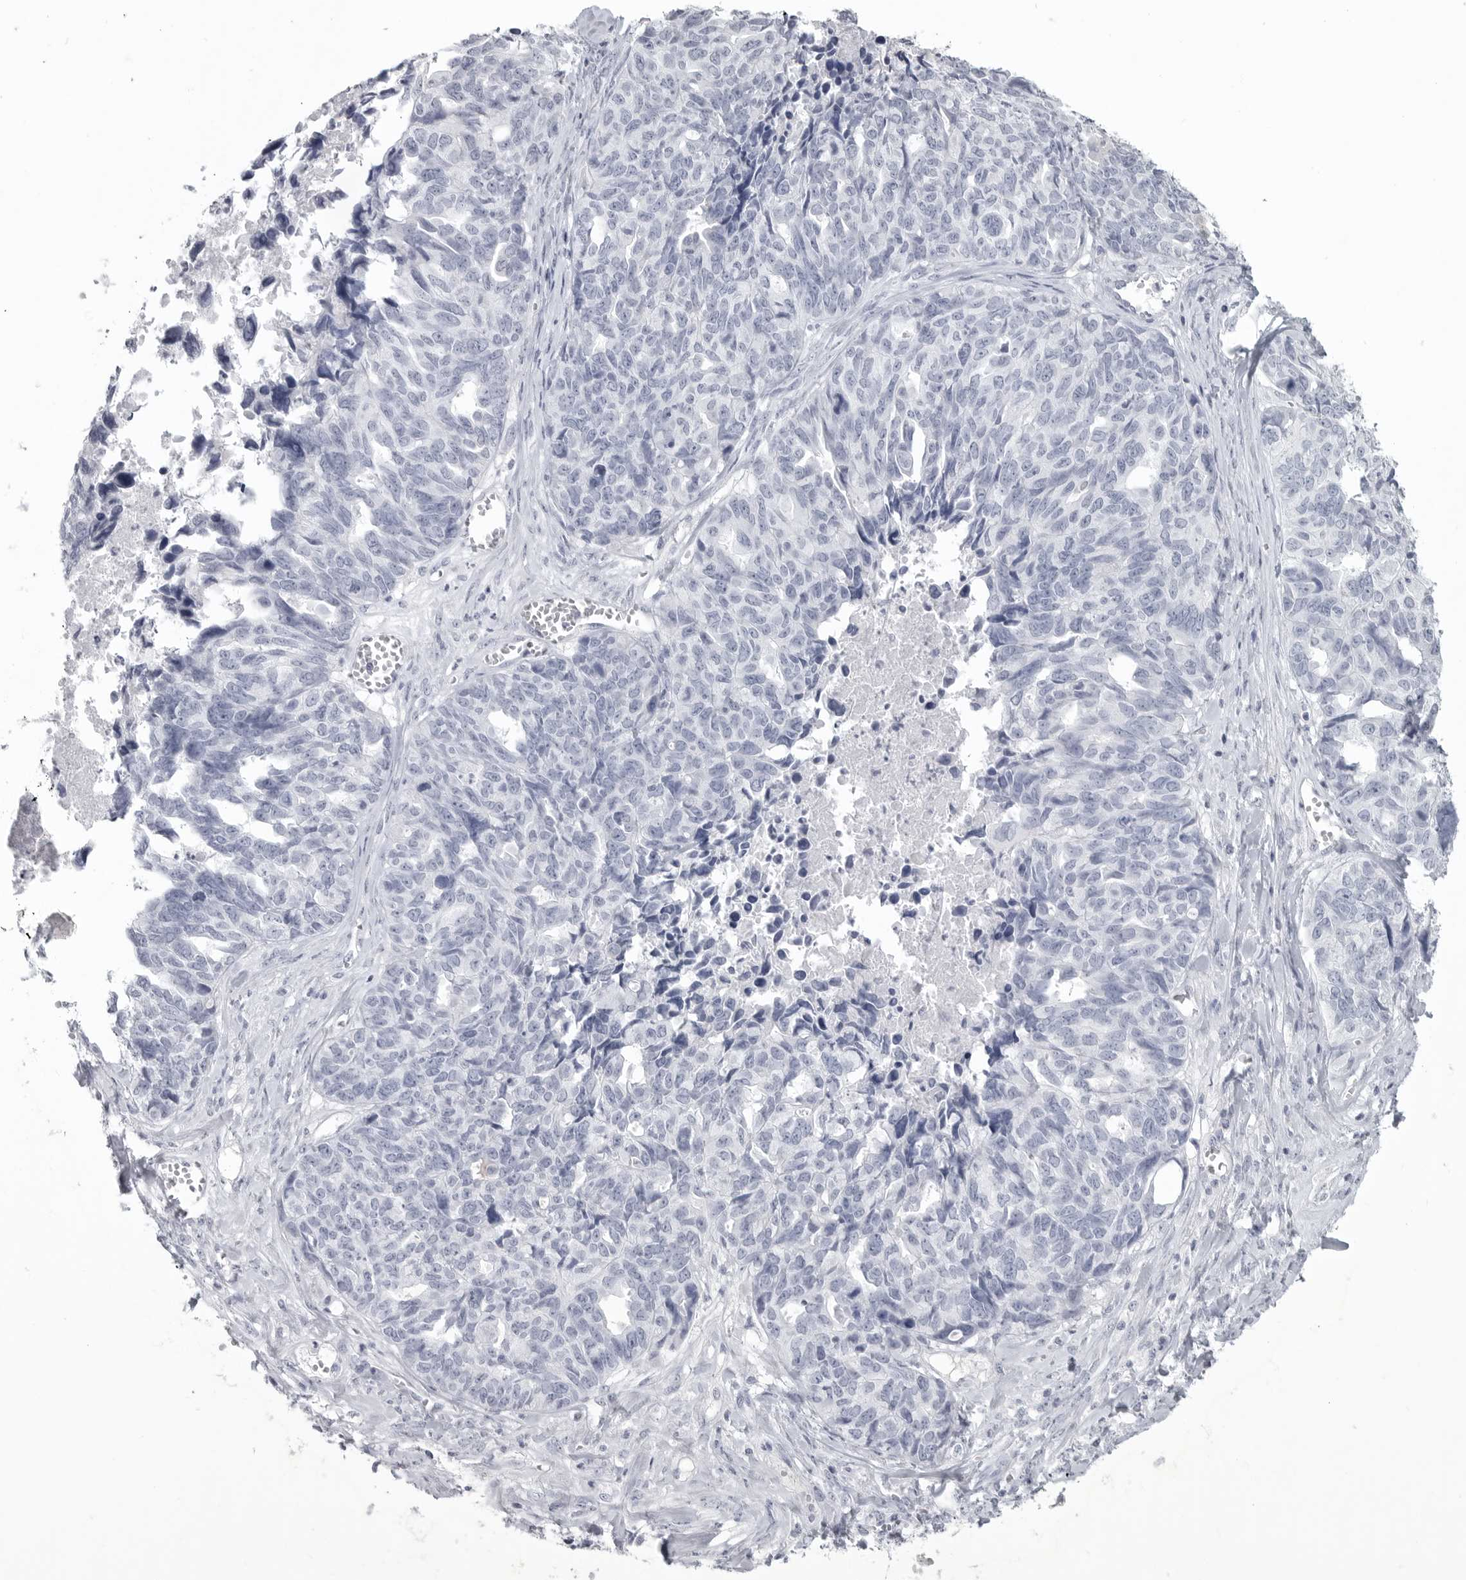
{"staining": {"intensity": "negative", "quantity": "none", "location": "none"}, "tissue": "ovarian cancer", "cell_type": "Tumor cells", "image_type": "cancer", "snomed": [{"axis": "morphology", "description": "Cystadenocarcinoma, serous, NOS"}, {"axis": "topography", "description": "Ovary"}], "caption": "Protein analysis of serous cystadenocarcinoma (ovarian) shows no significant positivity in tumor cells.", "gene": "LY6D", "patient": {"sex": "female", "age": 79}}